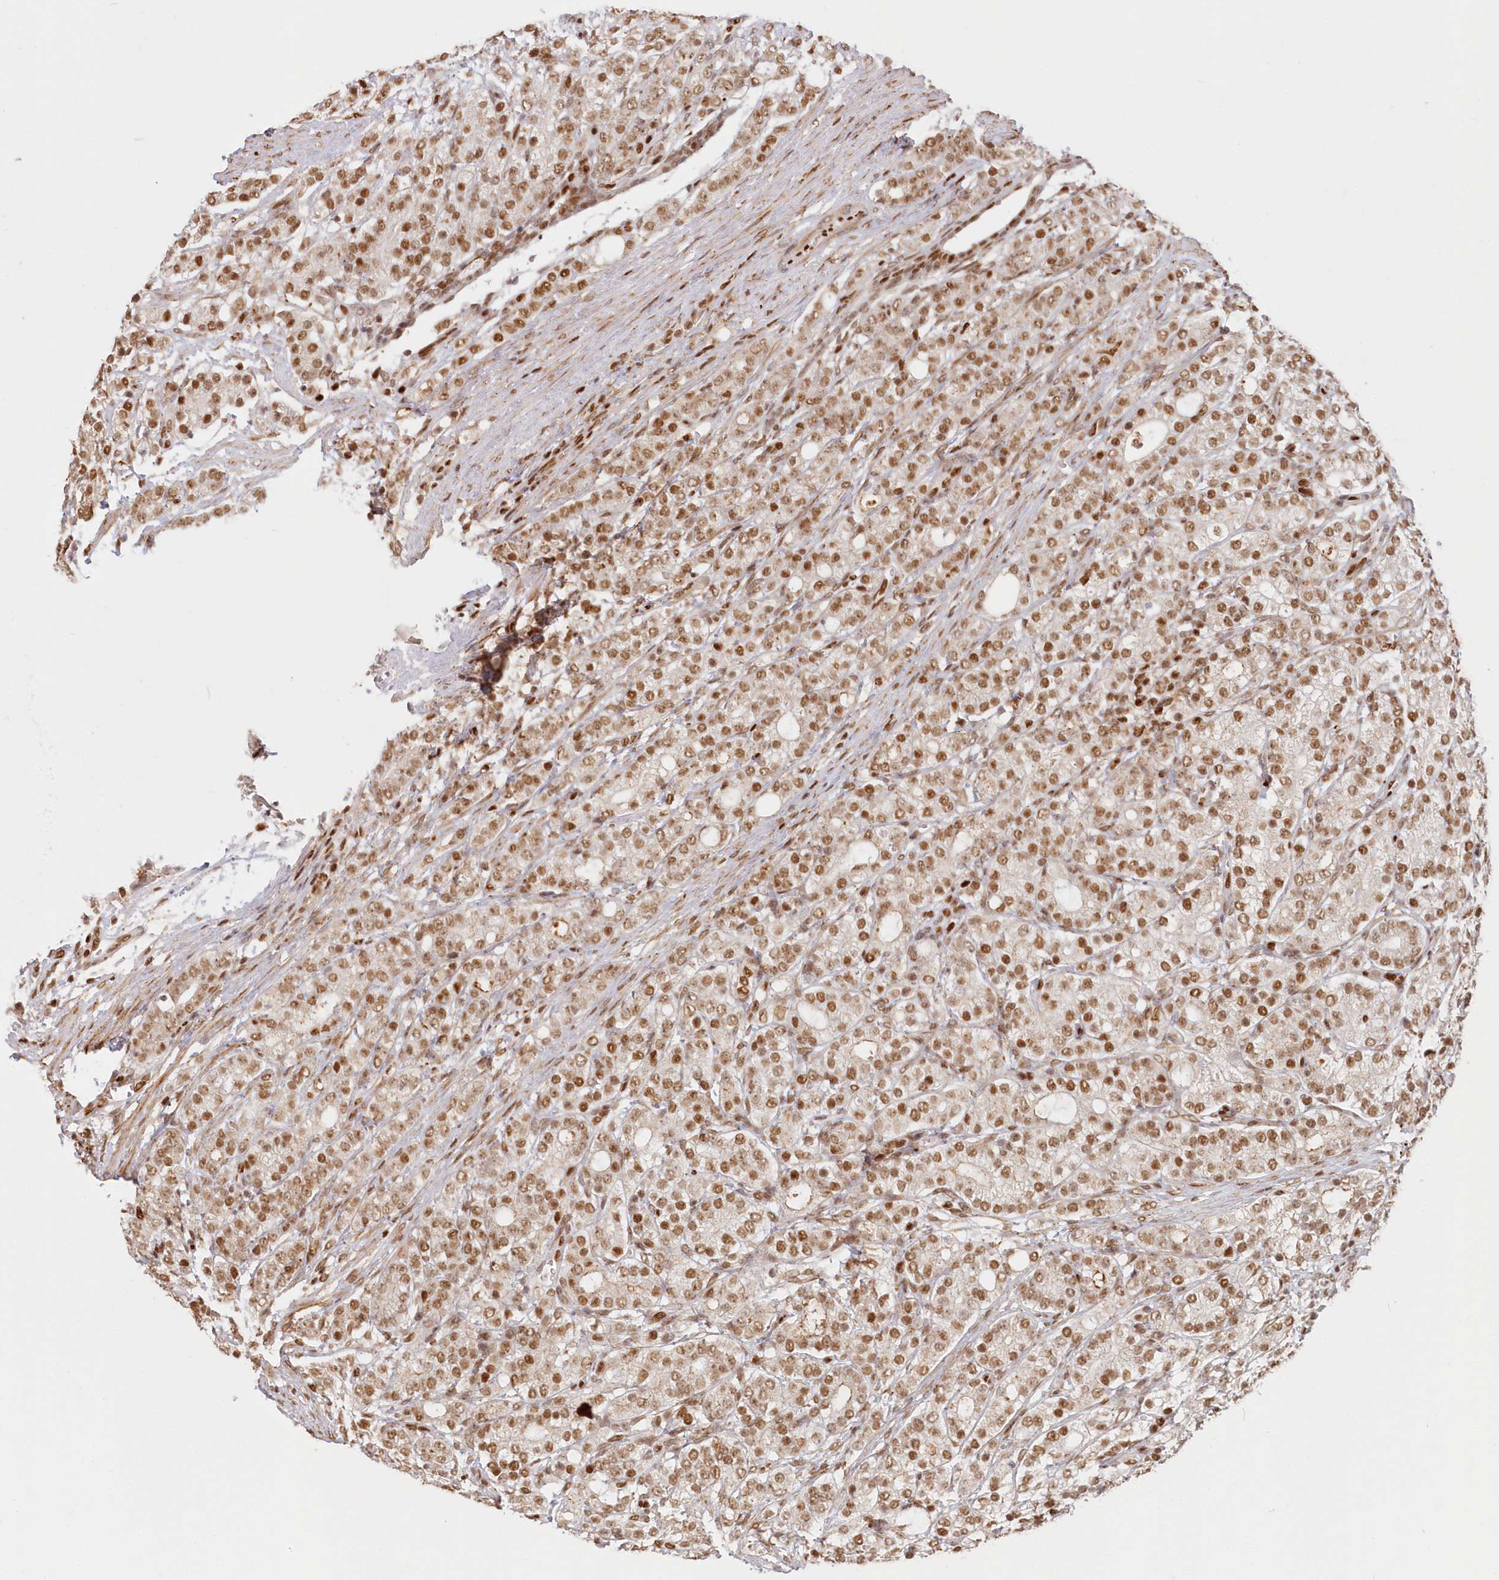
{"staining": {"intensity": "moderate", "quantity": ">75%", "location": "nuclear"}, "tissue": "prostate cancer", "cell_type": "Tumor cells", "image_type": "cancer", "snomed": [{"axis": "morphology", "description": "Adenocarcinoma, High grade"}, {"axis": "topography", "description": "Prostate"}], "caption": "Protein analysis of prostate cancer (high-grade adenocarcinoma) tissue reveals moderate nuclear expression in about >75% of tumor cells. The protein of interest is stained brown, and the nuclei are stained in blue (DAB (3,3'-diaminobenzidine) IHC with brightfield microscopy, high magnification).", "gene": "POLR2B", "patient": {"sex": "male", "age": 57}}